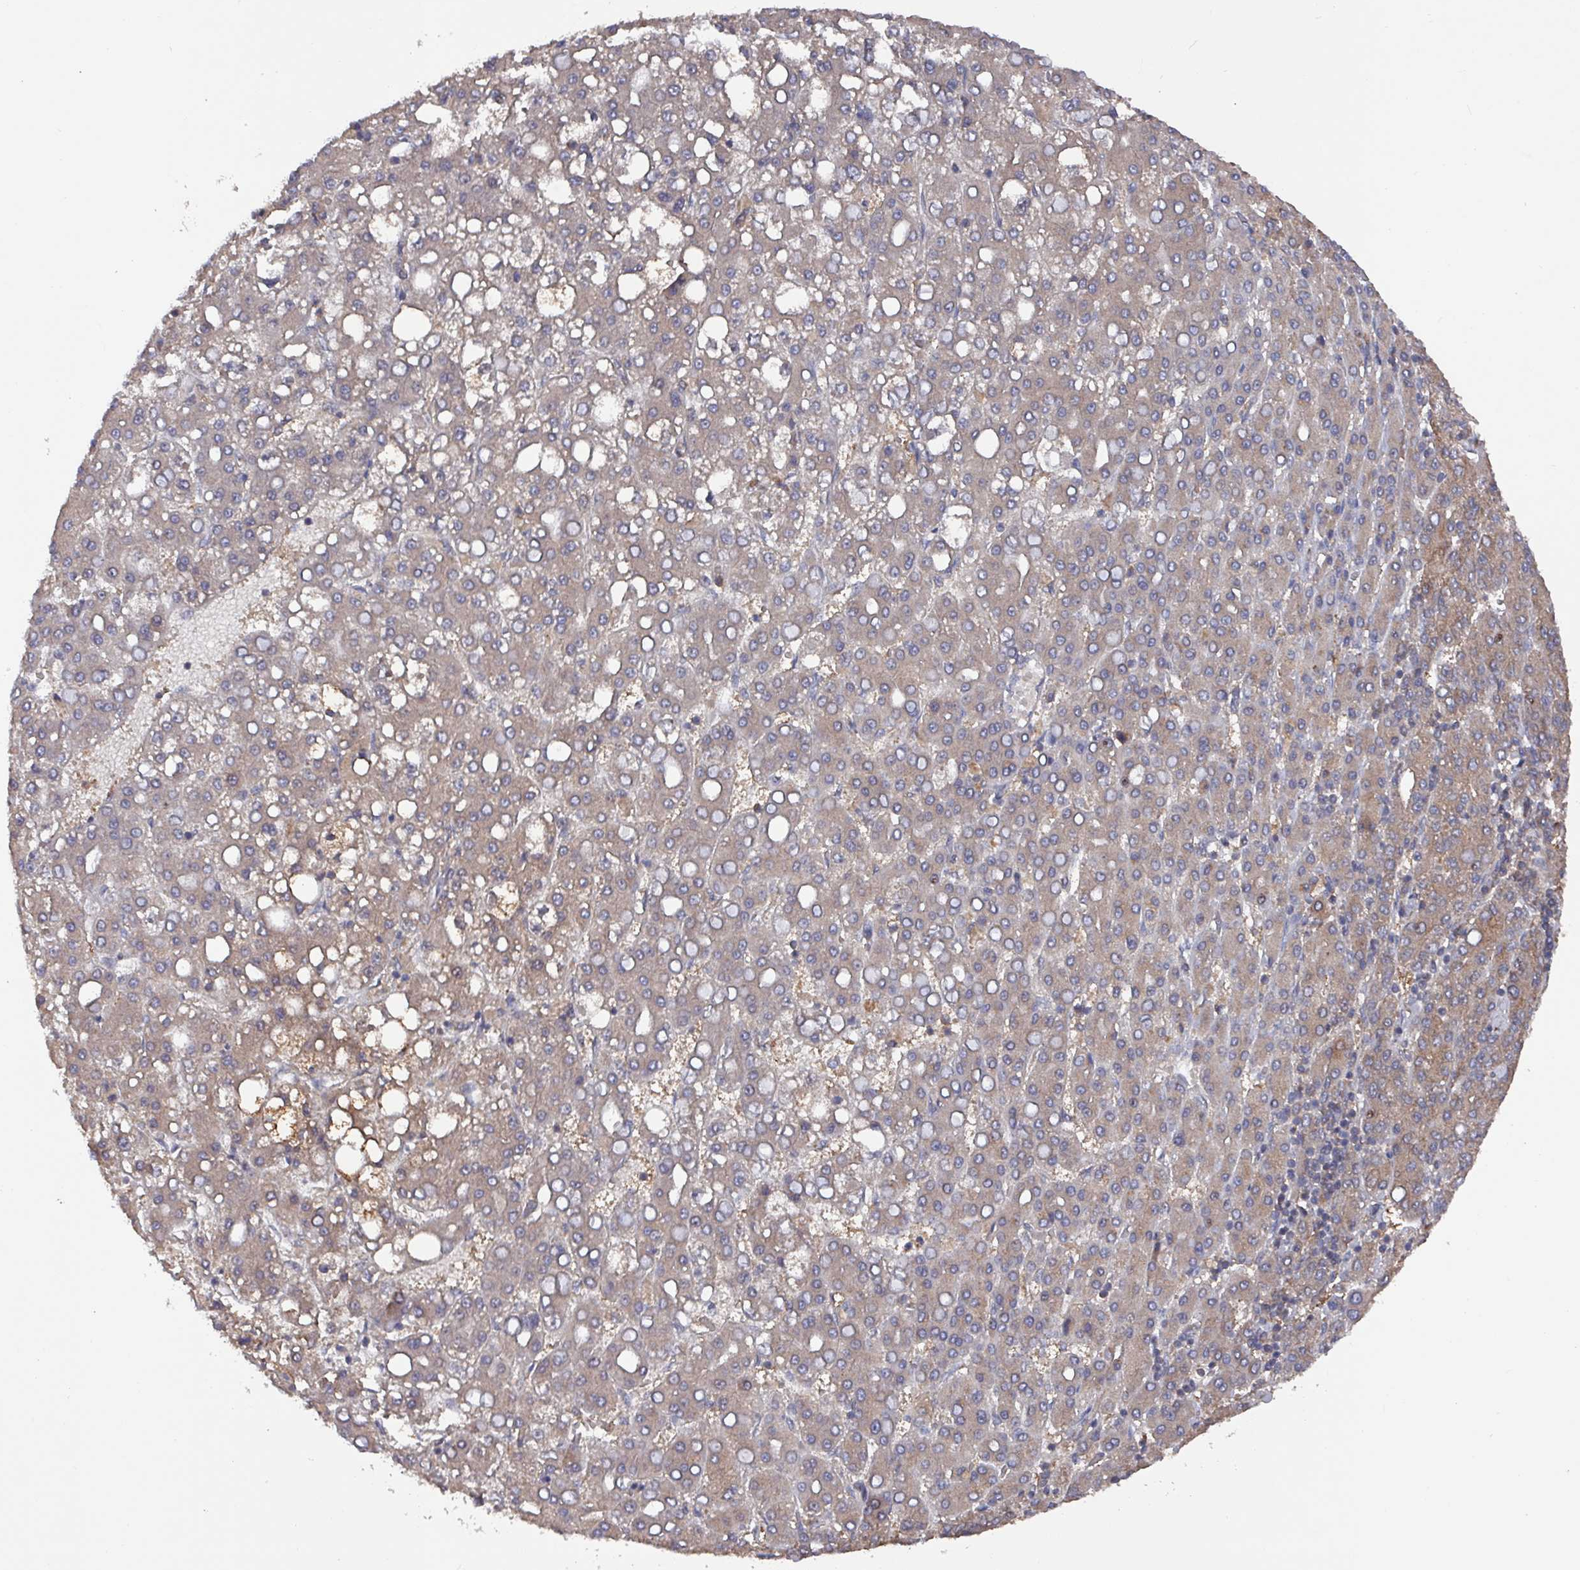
{"staining": {"intensity": "weak", "quantity": "25%-75%", "location": "cytoplasmic/membranous"}, "tissue": "liver cancer", "cell_type": "Tumor cells", "image_type": "cancer", "snomed": [{"axis": "morphology", "description": "Carcinoma, Hepatocellular, NOS"}, {"axis": "topography", "description": "Liver"}], "caption": "Immunohistochemistry (IHC) of human hepatocellular carcinoma (liver) shows low levels of weak cytoplasmic/membranous expression in approximately 25%-75% of tumor cells. Using DAB (brown) and hematoxylin (blue) stains, captured at high magnification using brightfield microscopy.", "gene": "PRRX1", "patient": {"sex": "male", "age": 65}}